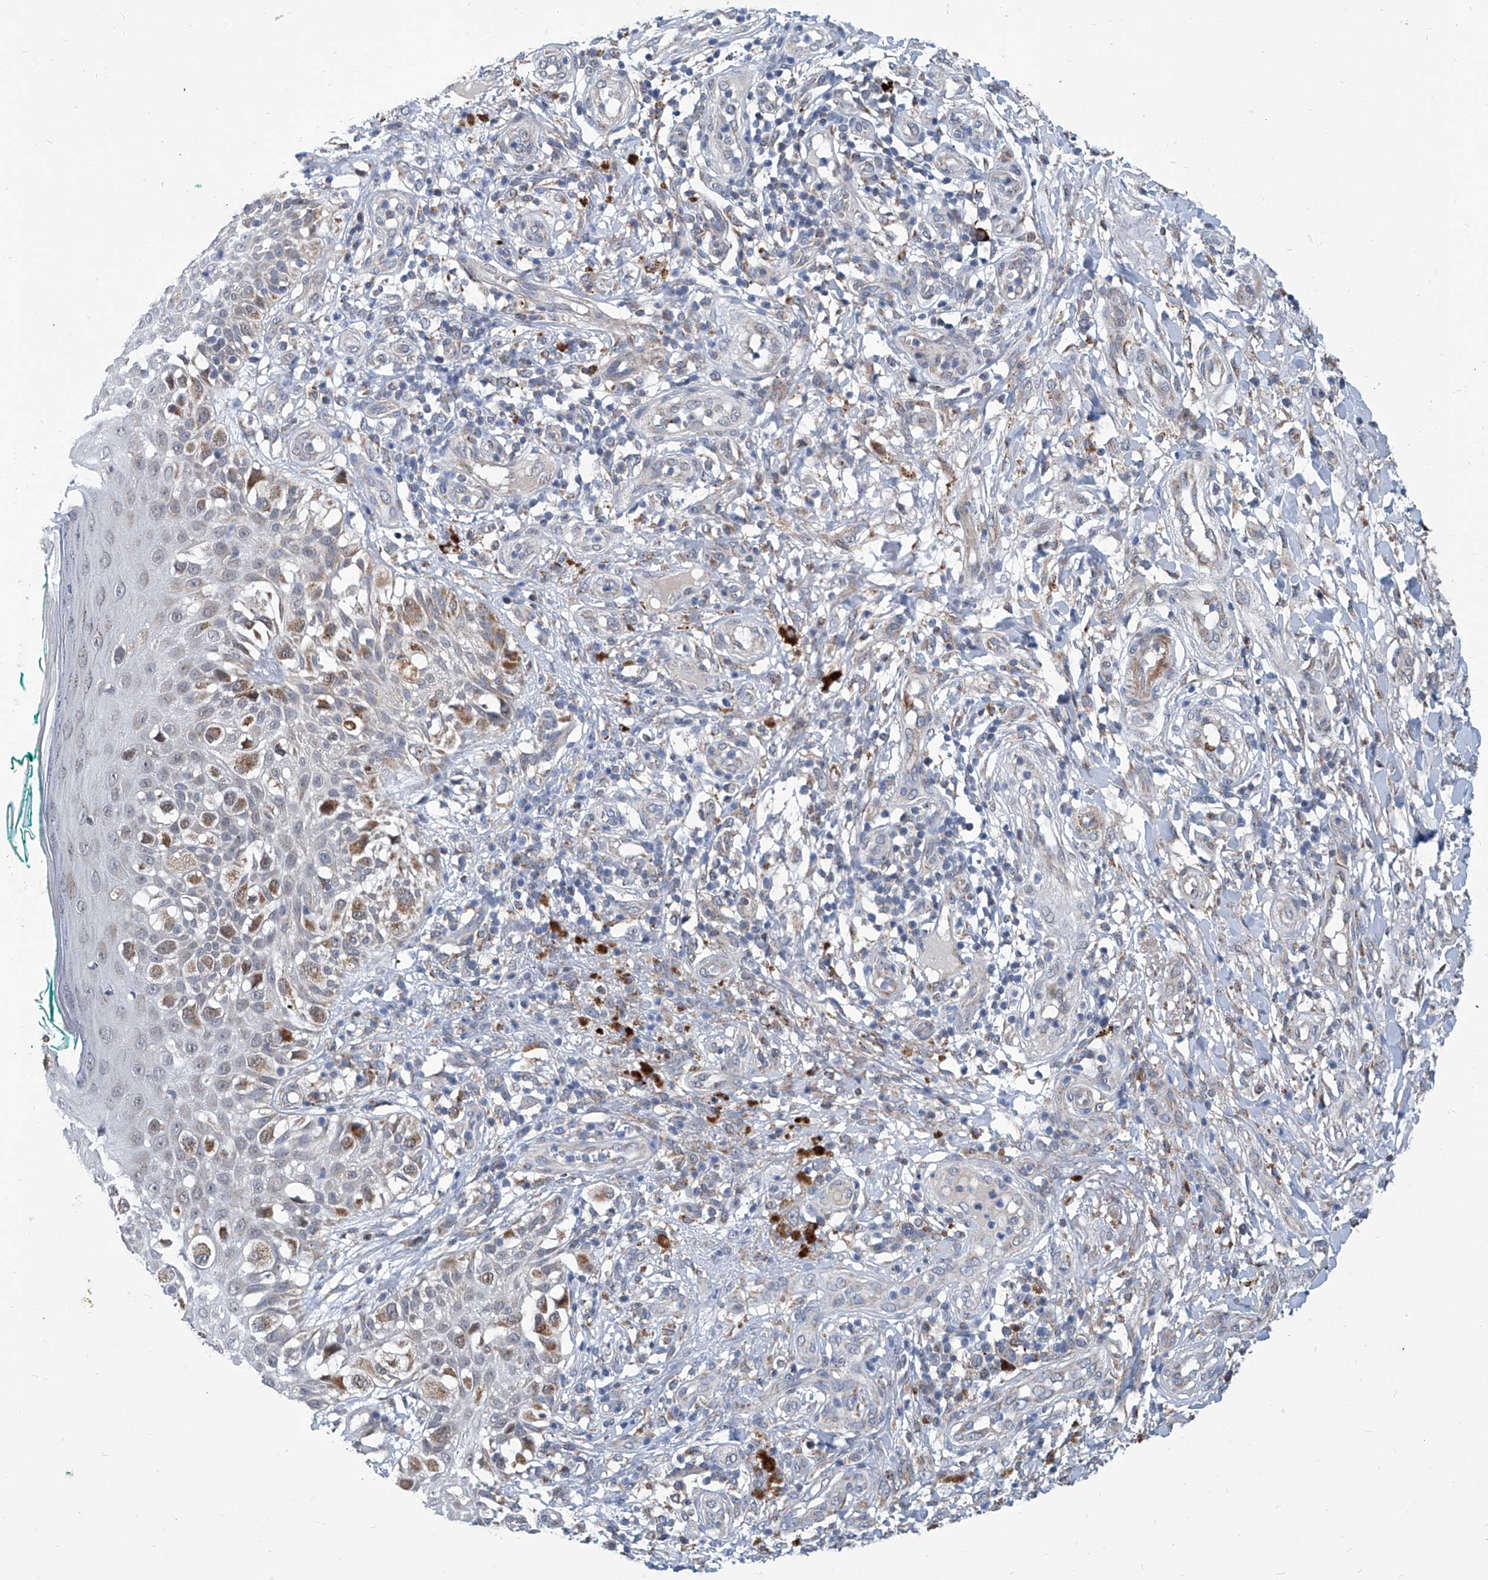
{"staining": {"intensity": "moderate", "quantity": "<25%", "location": "cytoplasmic/membranous"}, "tissue": "melanoma", "cell_type": "Tumor cells", "image_type": "cancer", "snomed": [{"axis": "morphology", "description": "Malignant melanoma, NOS"}, {"axis": "topography", "description": "Skin"}], "caption": "Immunohistochemistry (IHC) of human melanoma displays low levels of moderate cytoplasmic/membranous positivity in about <25% of tumor cells.", "gene": "USP48", "patient": {"sex": "female", "age": 81}}